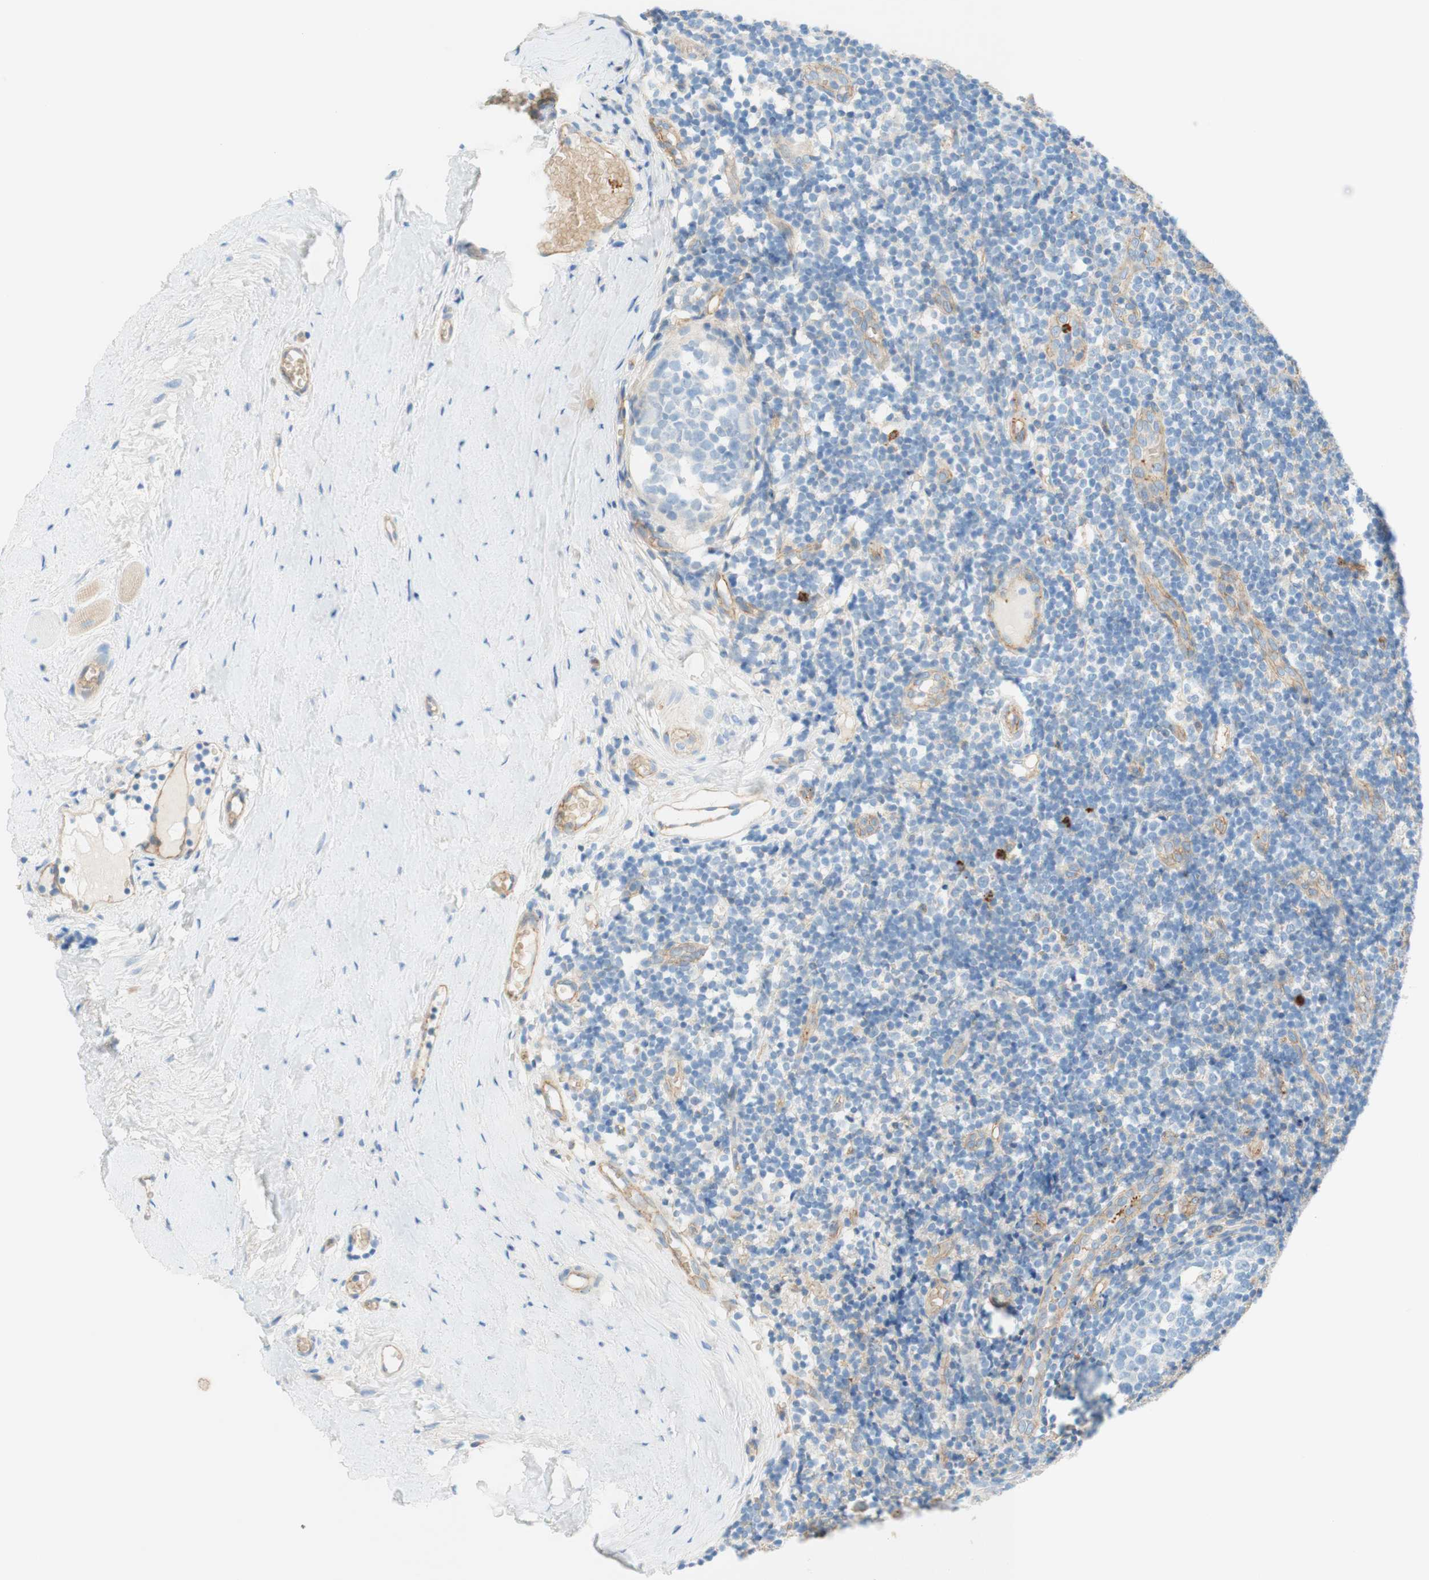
{"staining": {"intensity": "weak", "quantity": "<25%", "location": "cytoplasmic/membranous"}, "tissue": "tonsil", "cell_type": "Germinal center cells", "image_type": "normal", "snomed": [{"axis": "morphology", "description": "Normal tissue, NOS"}, {"axis": "topography", "description": "Tonsil"}], "caption": "This is a image of immunohistochemistry staining of unremarkable tonsil, which shows no positivity in germinal center cells. (DAB (3,3'-diaminobenzidine) IHC visualized using brightfield microscopy, high magnification).", "gene": "STOM", "patient": {"sex": "female", "age": 19}}